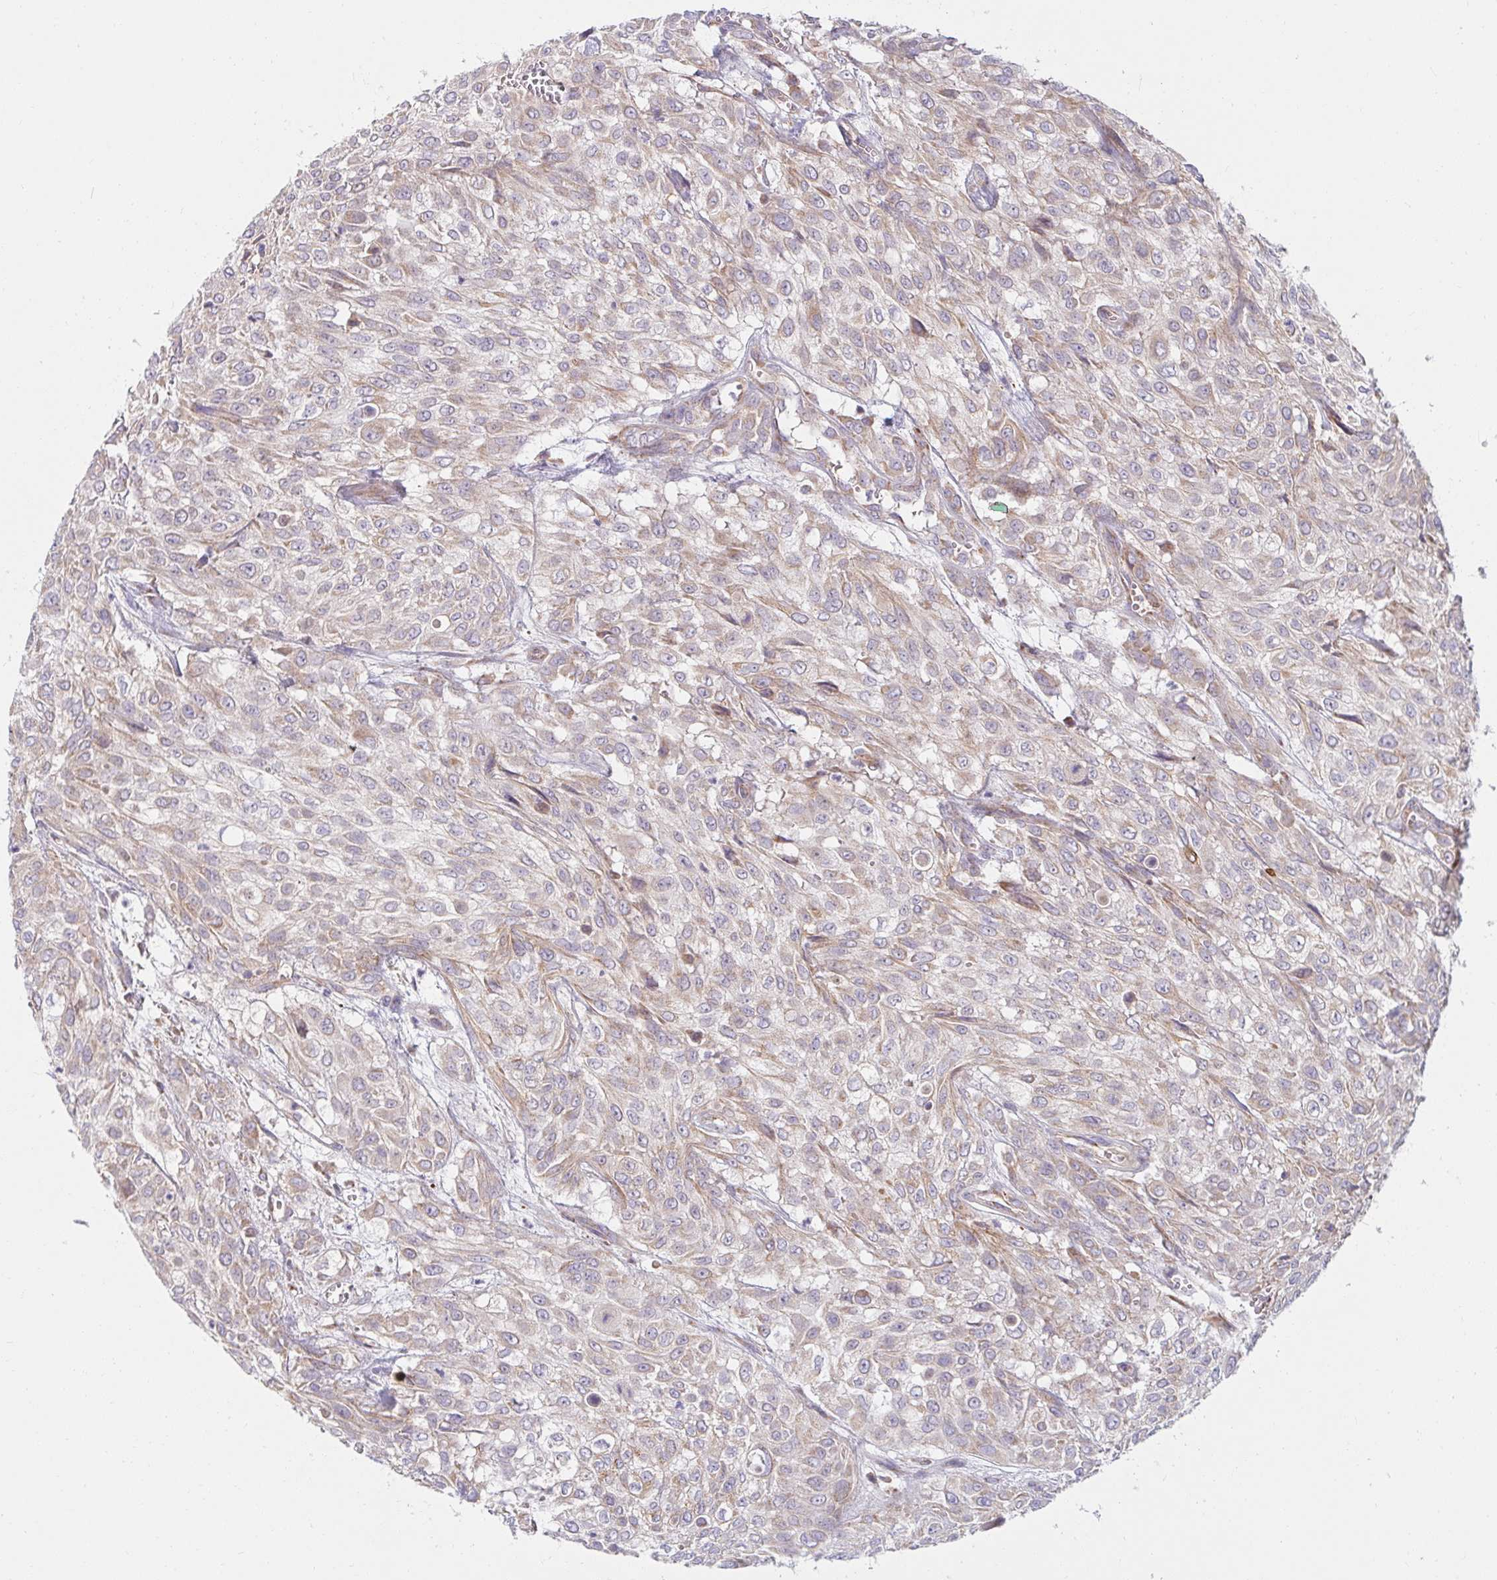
{"staining": {"intensity": "weak", "quantity": "25%-75%", "location": "cytoplasmic/membranous"}, "tissue": "urothelial cancer", "cell_type": "Tumor cells", "image_type": "cancer", "snomed": [{"axis": "morphology", "description": "Urothelial carcinoma, High grade"}, {"axis": "topography", "description": "Urinary bladder"}], "caption": "Immunohistochemical staining of urothelial cancer reveals low levels of weak cytoplasmic/membranous protein expression in approximately 25%-75% of tumor cells.", "gene": "SKP2", "patient": {"sex": "male", "age": 57}}